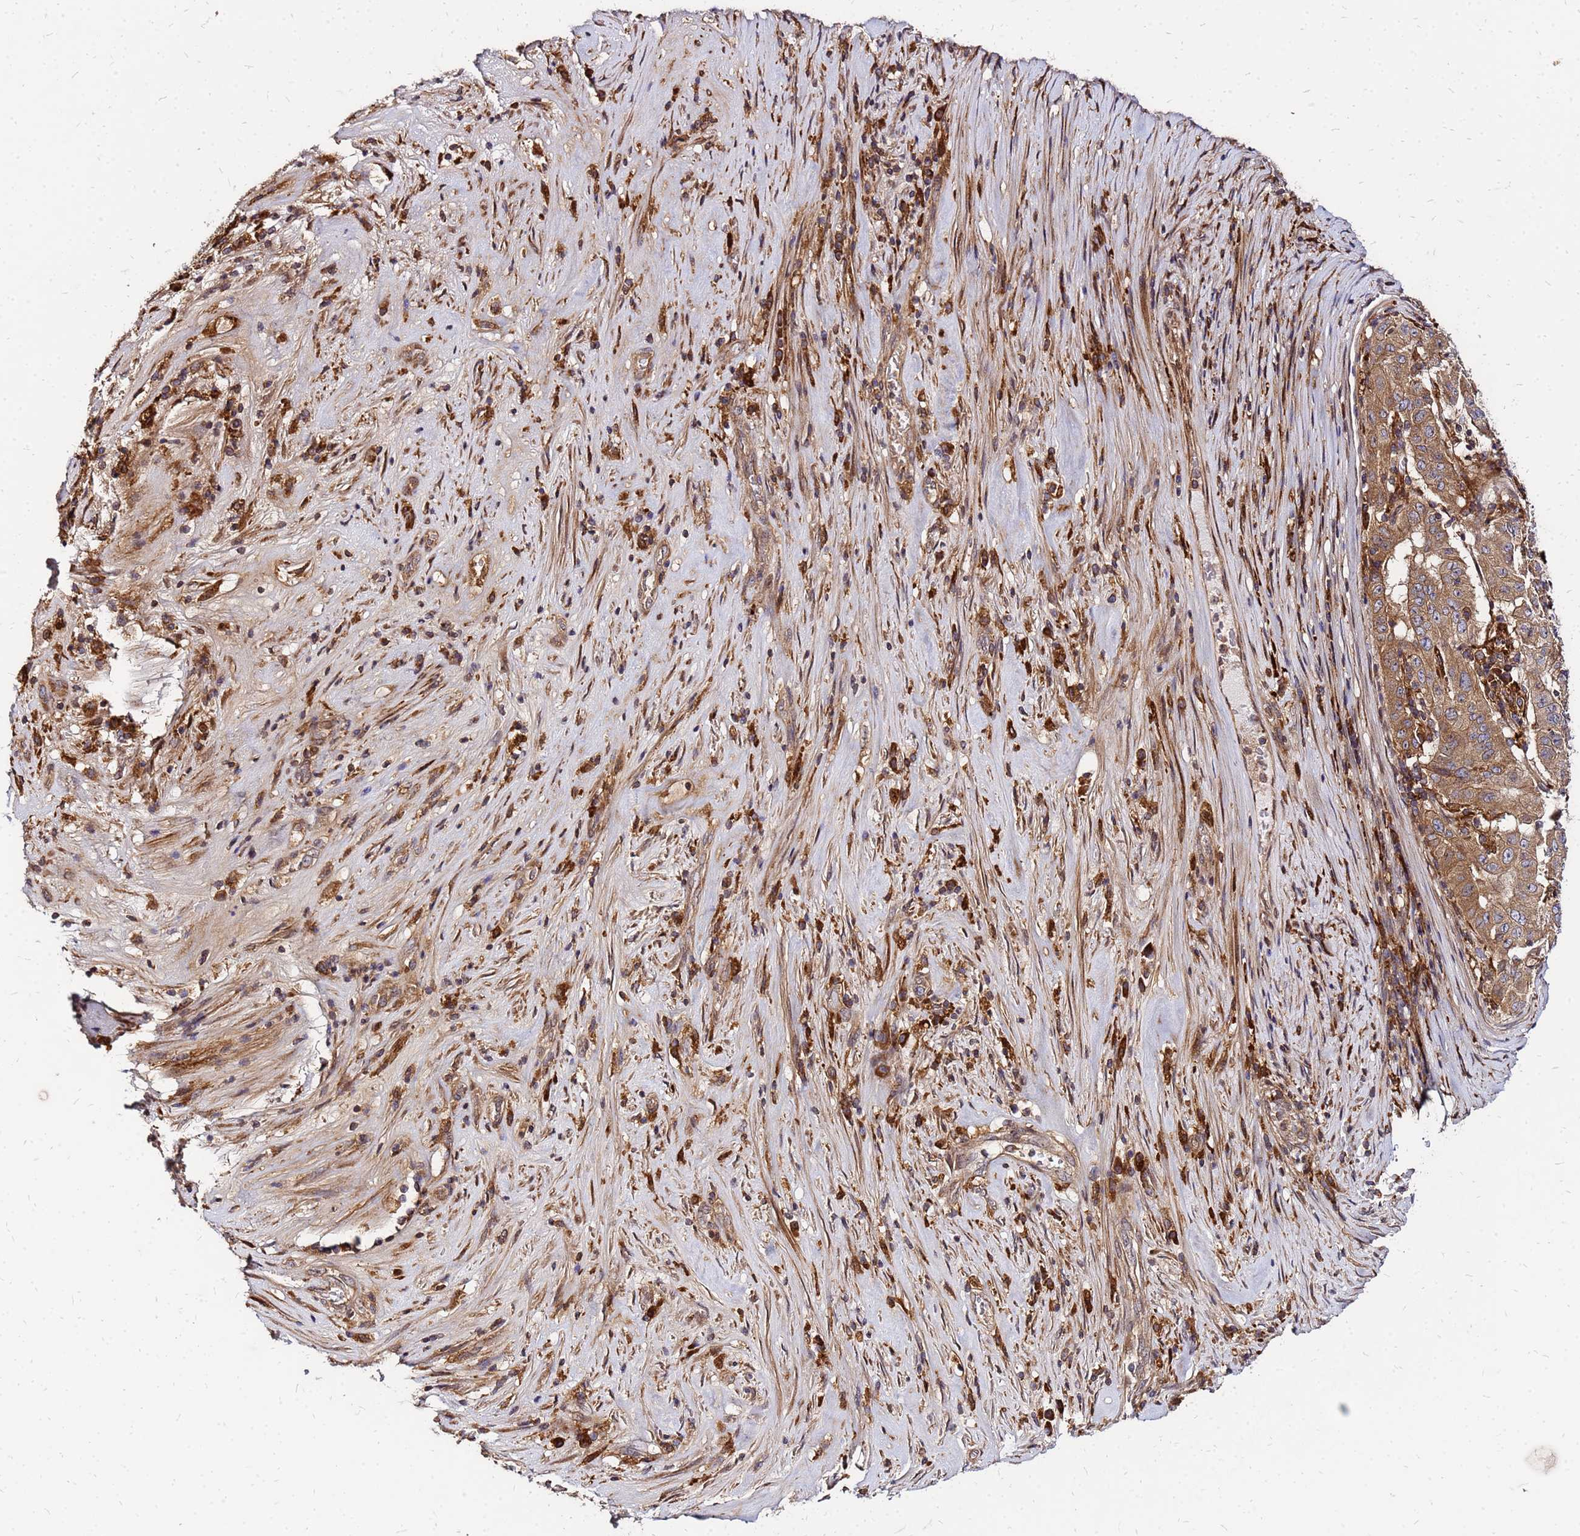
{"staining": {"intensity": "moderate", "quantity": ">75%", "location": "cytoplasmic/membranous"}, "tissue": "pancreatic cancer", "cell_type": "Tumor cells", "image_type": "cancer", "snomed": [{"axis": "morphology", "description": "Adenocarcinoma, NOS"}, {"axis": "topography", "description": "Pancreas"}], "caption": "Protein staining reveals moderate cytoplasmic/membranous positivity in about >75% of tumor cells in pancreatic cancer.", "gene": "CYBC1", "patient": {"sex": "male", "age": 63}}